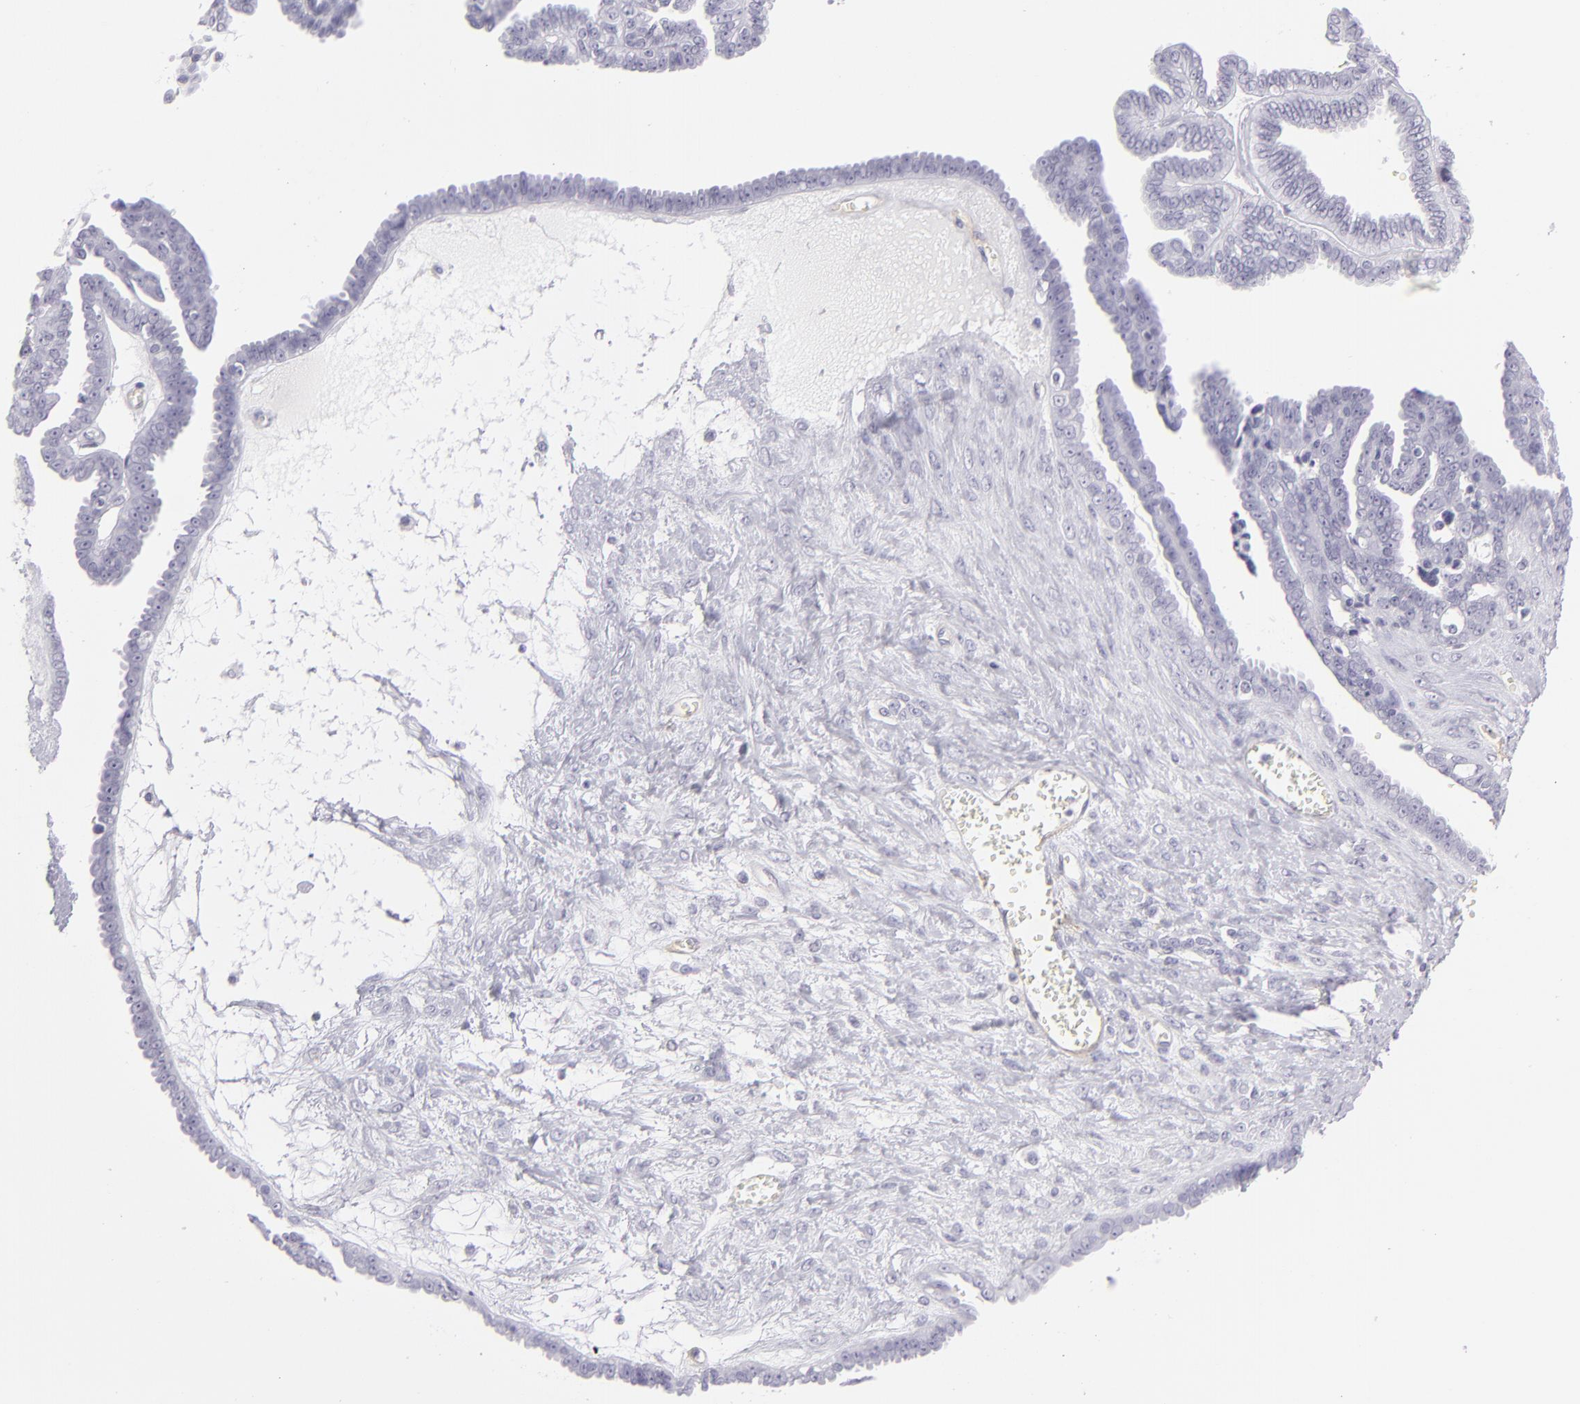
{"staining": {"intensity": "negative", "quantity": "none", "location": "none"}, "tissue": "ovarian cancer", "cell_type": "Tumor cells", "image_type": "cancer", "snomed": [{"axis": "morphology", "description": "Cystadenocarcinoma, serous, NOS"}, {"axis": "topography", "description": "Ovary"}], "caption": "A high-resolution micrograph shows immunohistochemistry (IHC) staining of ovarian cancer, which shows no significant staining in tumor cells.", "gene": "THBD", "patient": {"sex": "female", "age": 71}}